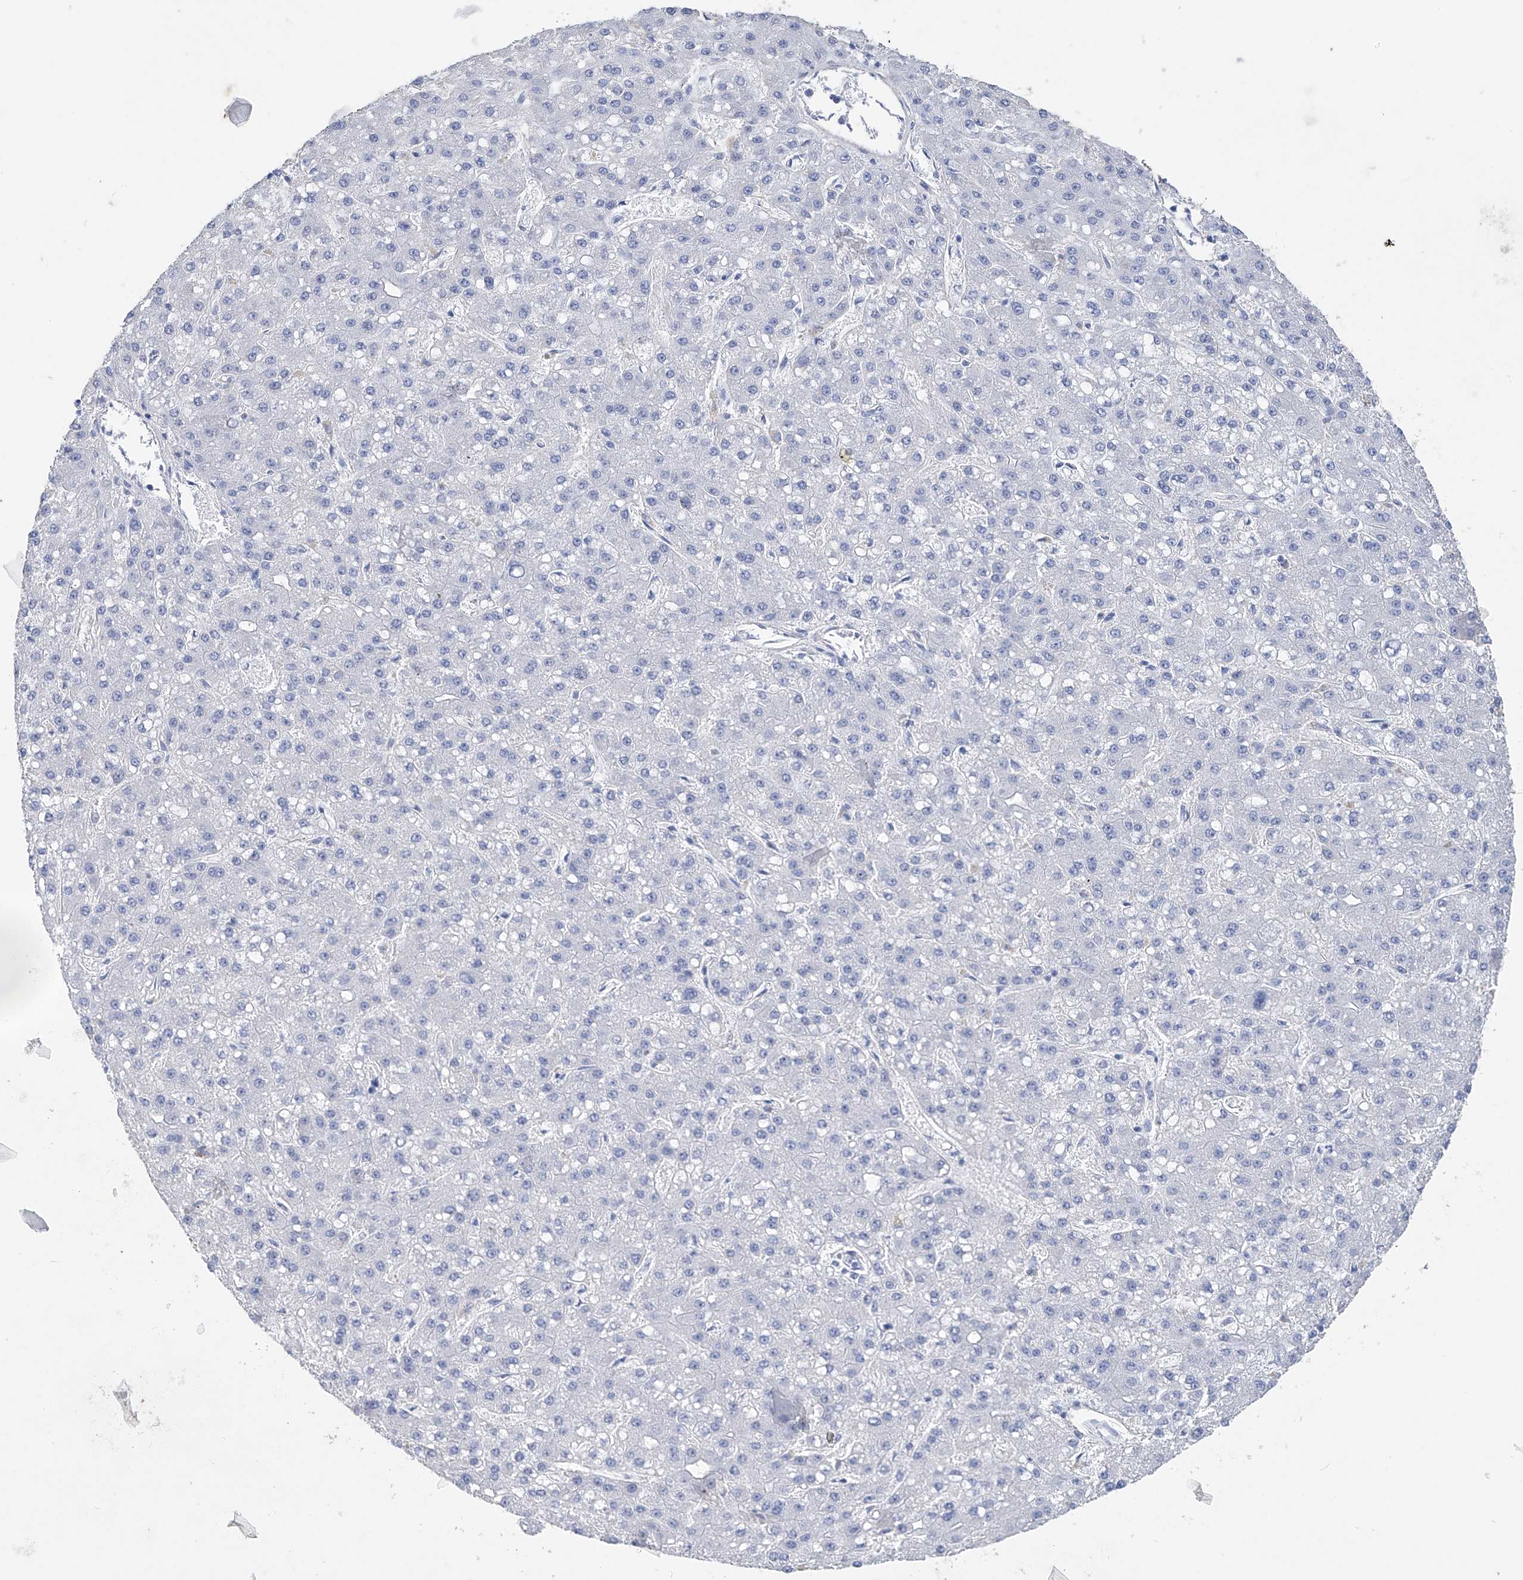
{"staining": {"intensity": "negative", "quantity": "none", "location": "none"}, "tissue": "liver cancer", "cell_type": "Tumor cells", "image_type": "cancer", "snomed": [{"axis": "morphology", "description": "Carcinoma, Hepatocellular, NOS"}, {"axis": "topography", "description": "Liver"}], "caption": "Human liver hepatocellular carcinoma stained for a protein using immunohistochemistry demonstrates no positivity in tumor cells.", "gene": "ADRA1A", "patient": {"sex": "male", "age": 67}}